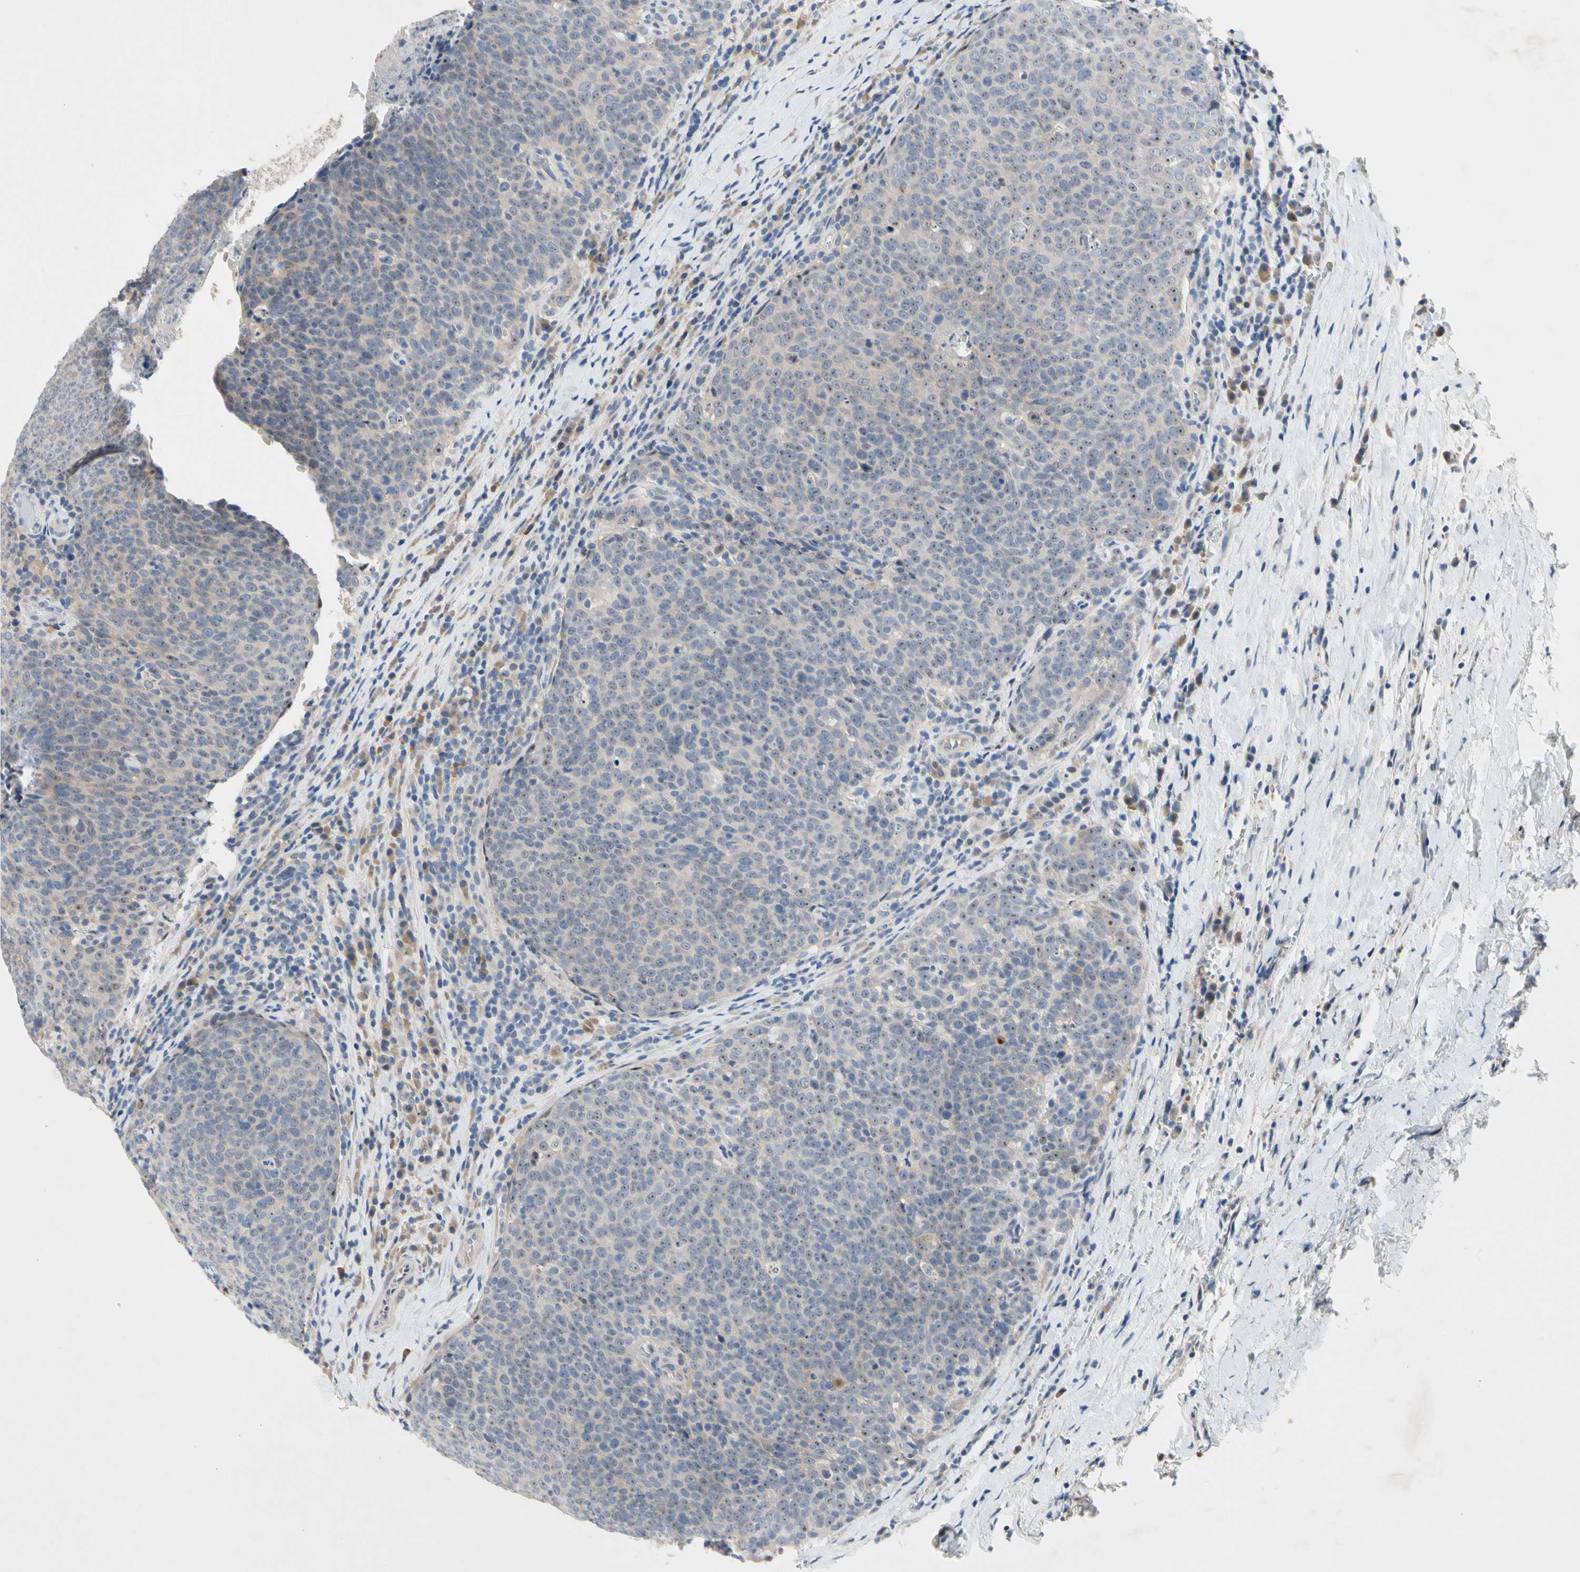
{"staining": {"intensity": "weak", "quantity": "25%-75%", "location": "cytoplasmic/membranous"}, "tissue": "head and neck cancer", "cell_type": "Tumor cells", "image_type": "cancer", "snomed": [{"axis": "morphology", "description": "Squamous cell carcinoma, NOS"}, {"axis": "morphology", "description": "Squamous cell carcinoma, metastatic, NOS"}, {"axis": "topography", "description": "Lymph node"}, {"axis": "topography", "description": "Head-Neck"}], "caption": "Human head and neck cancer (metastatic squamous cell carcinoma) stained for a protein (brown) reveals weak cytoplasmic/membranous positive expression in about 25%-75% of tumor cells.", "gene": "GAS6", "patient": {"sex": "male", "age": 62}}